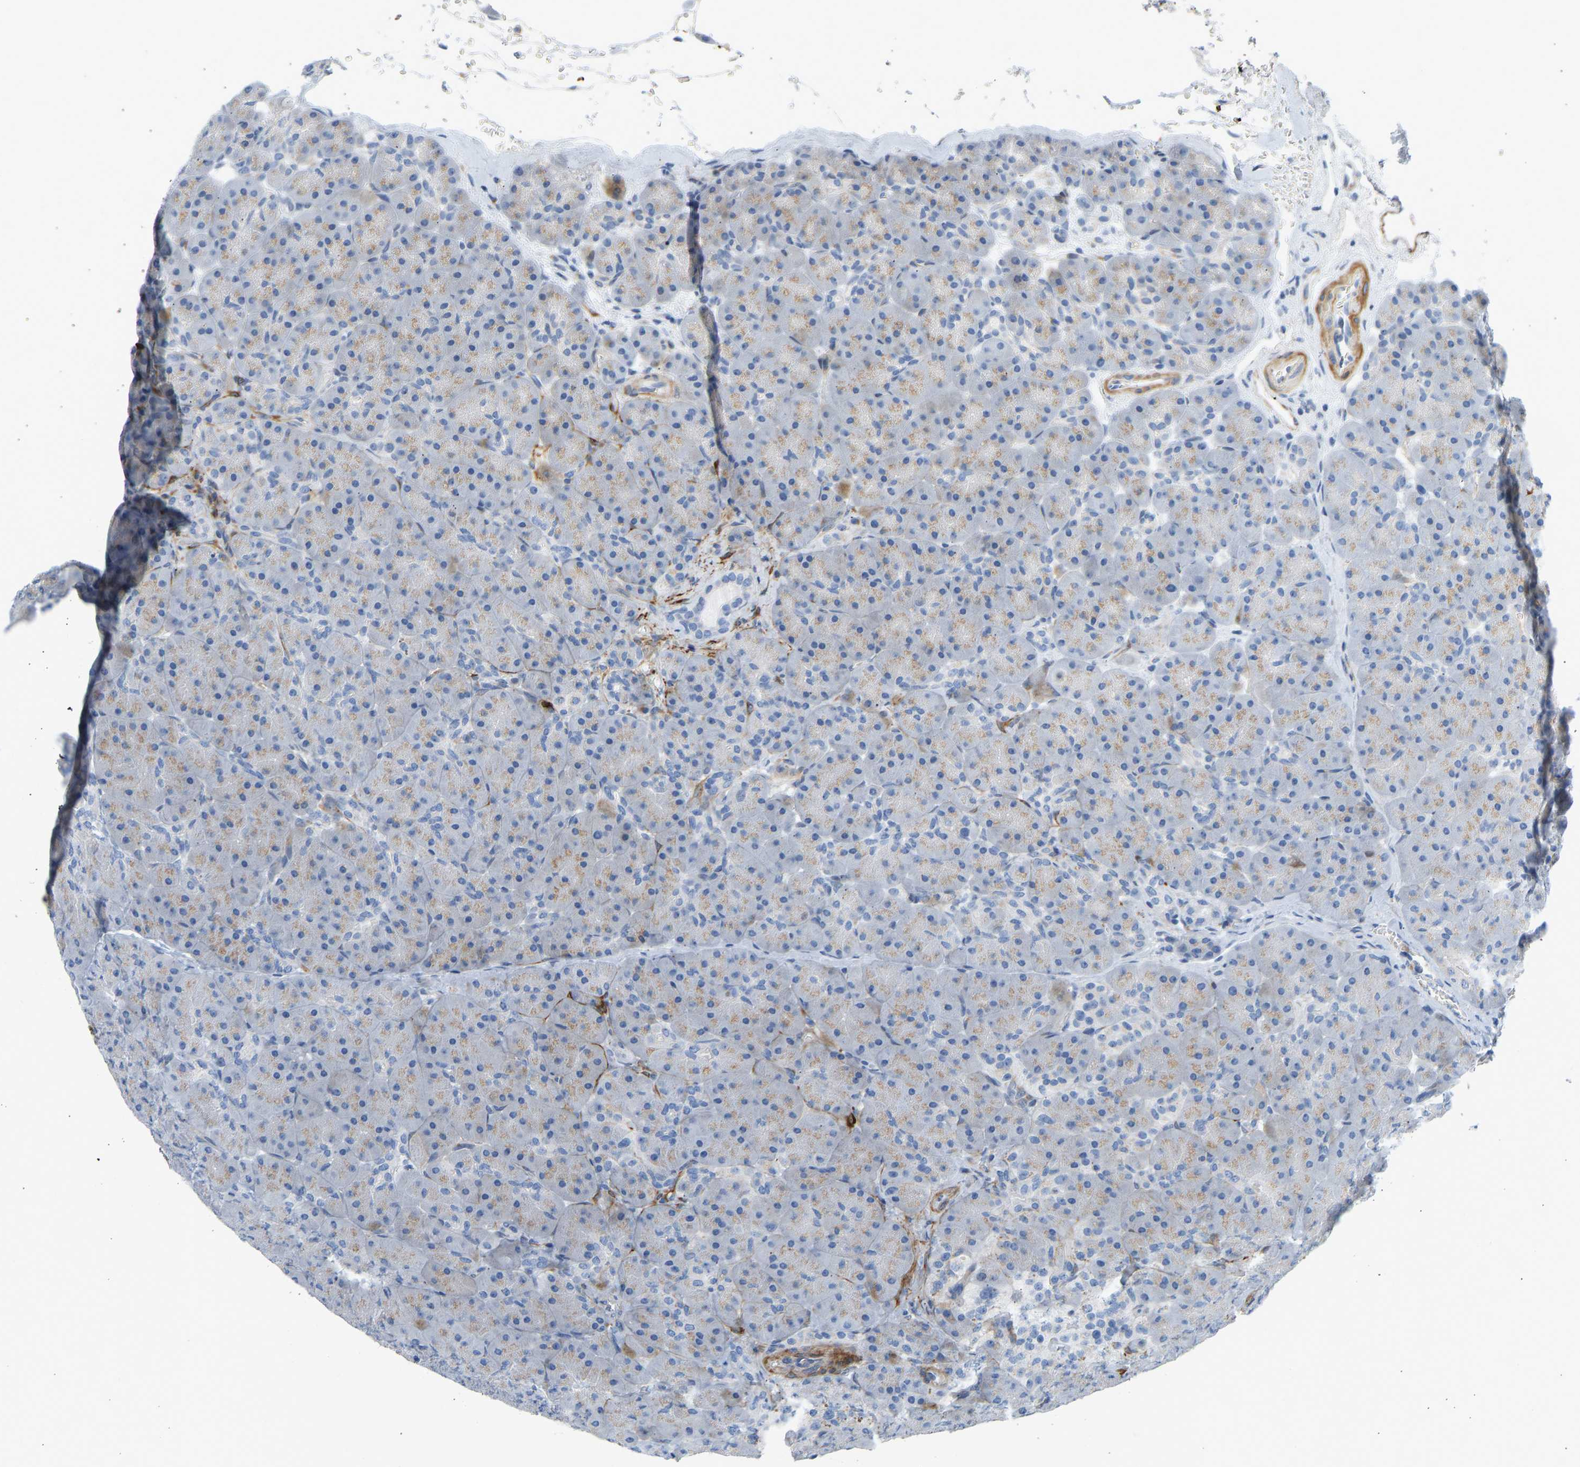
{"staining": {"intensity": "moderate", "quantity": "25%-75%", "location": "cytoplasmic/membranous"}, "tissue": "pancreas", "cell_type": "Exocrine glandular cells", "image_type": "normal", "snomed": [{"axis": "morphology", "description": "Normal tissue, NOS"}, {"axis": "topography", "description": "Pancreas"}], "caption": "Pancreas stained for a protein displays moderate cytoplasmic/membranous positivity in exocrine glandular cells. Nuclei are stained in blue.", "gene": "SLC30A7", "patient": {"sex": "male", "age": 66}}